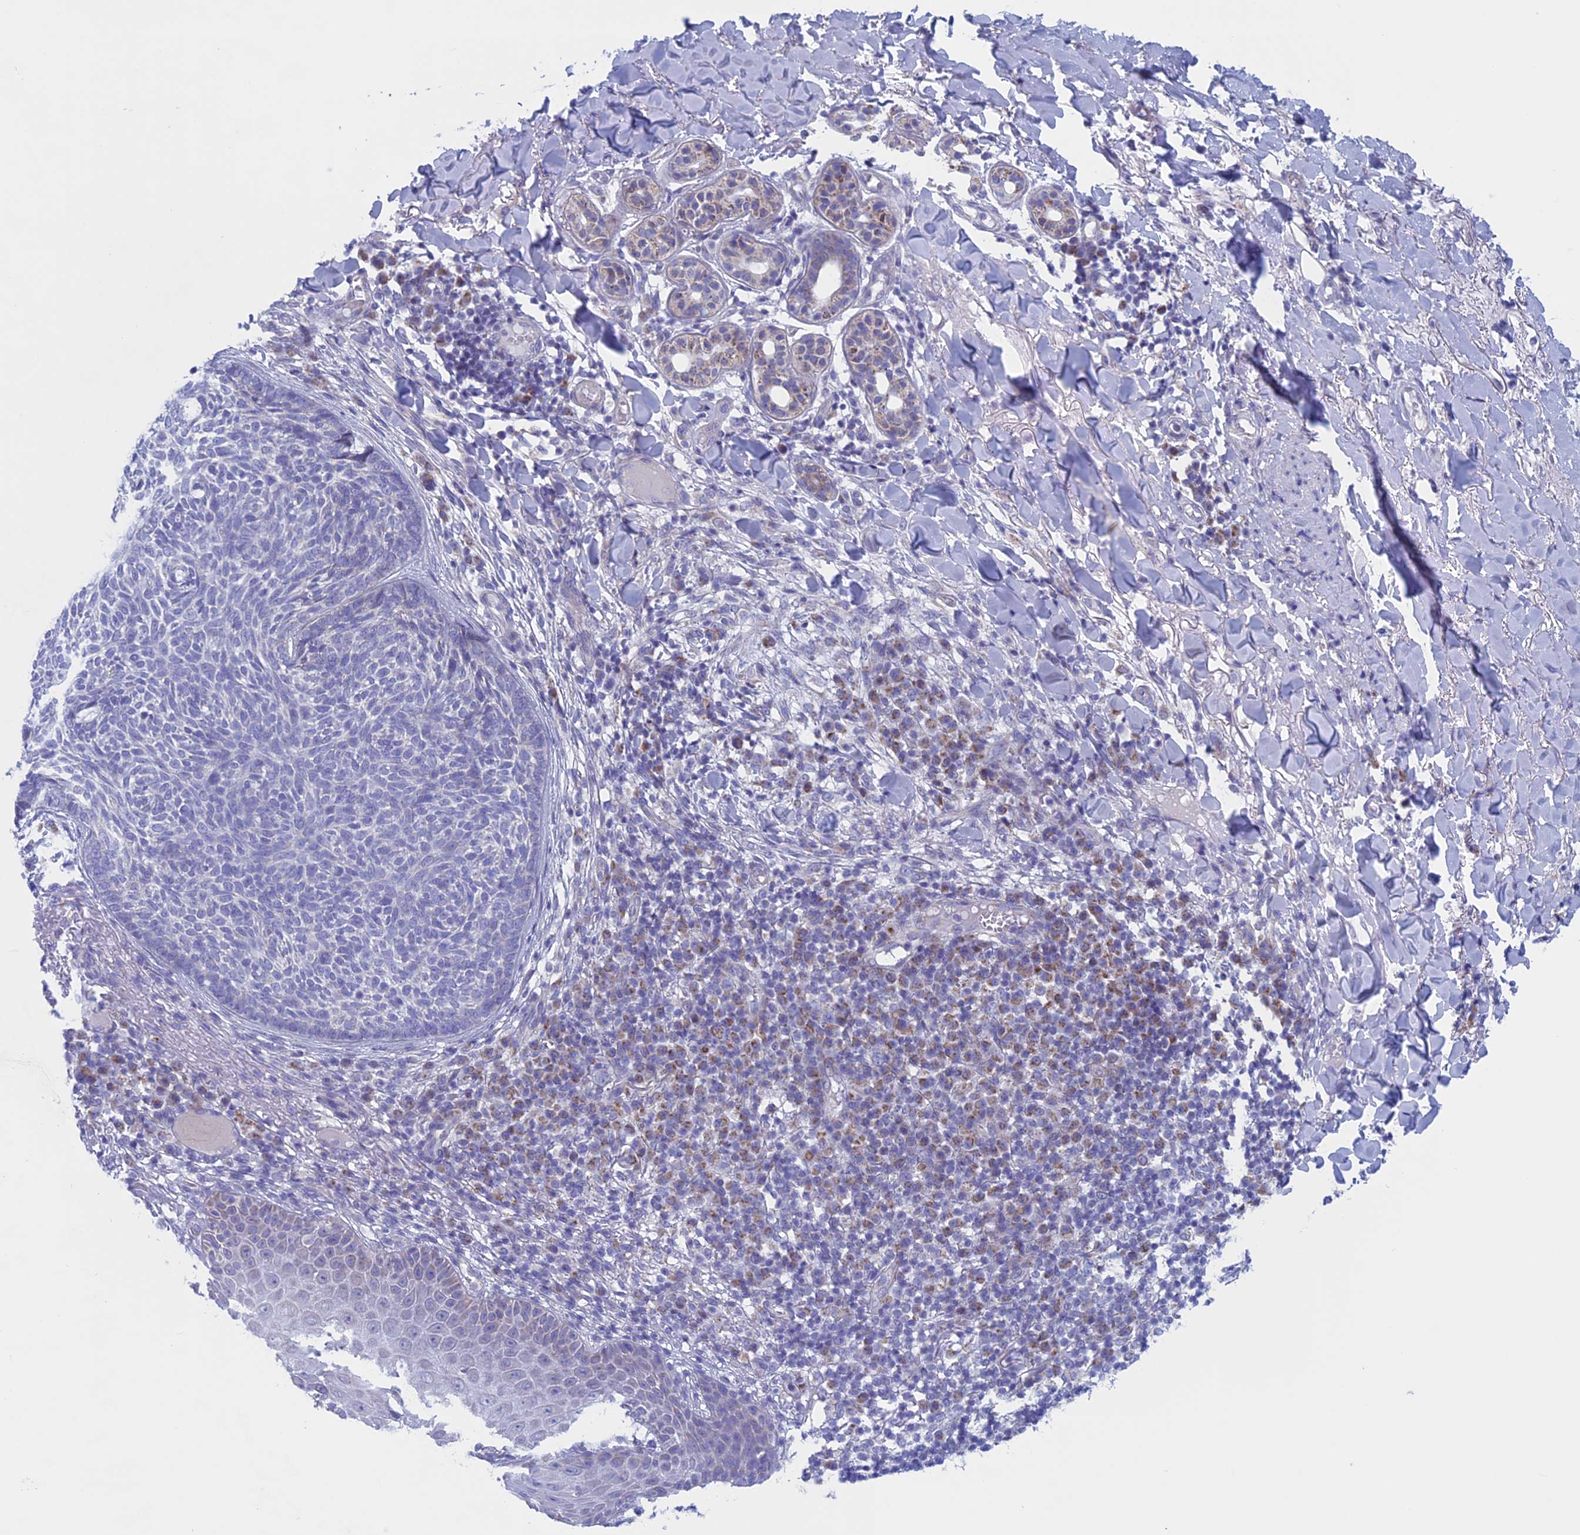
{"staining": {"intensity": "negative", "quantity": "none", "location": "none"}, "tissue": "skin cancer", "cell_type": "Tumor cells", "image_type": "cancer", "snomed": [{"axis": "morphology", "description": "Basal cell carcinoma"}, {"axis": "topography", "description": "Skin"}], "caption": "A photomicrograph of human skin cancer (basal cell carcinoma) is negative for staining in tumor cells.", "gene": "NDUFB9", "patient": {"sex": "male", "age": 85}}